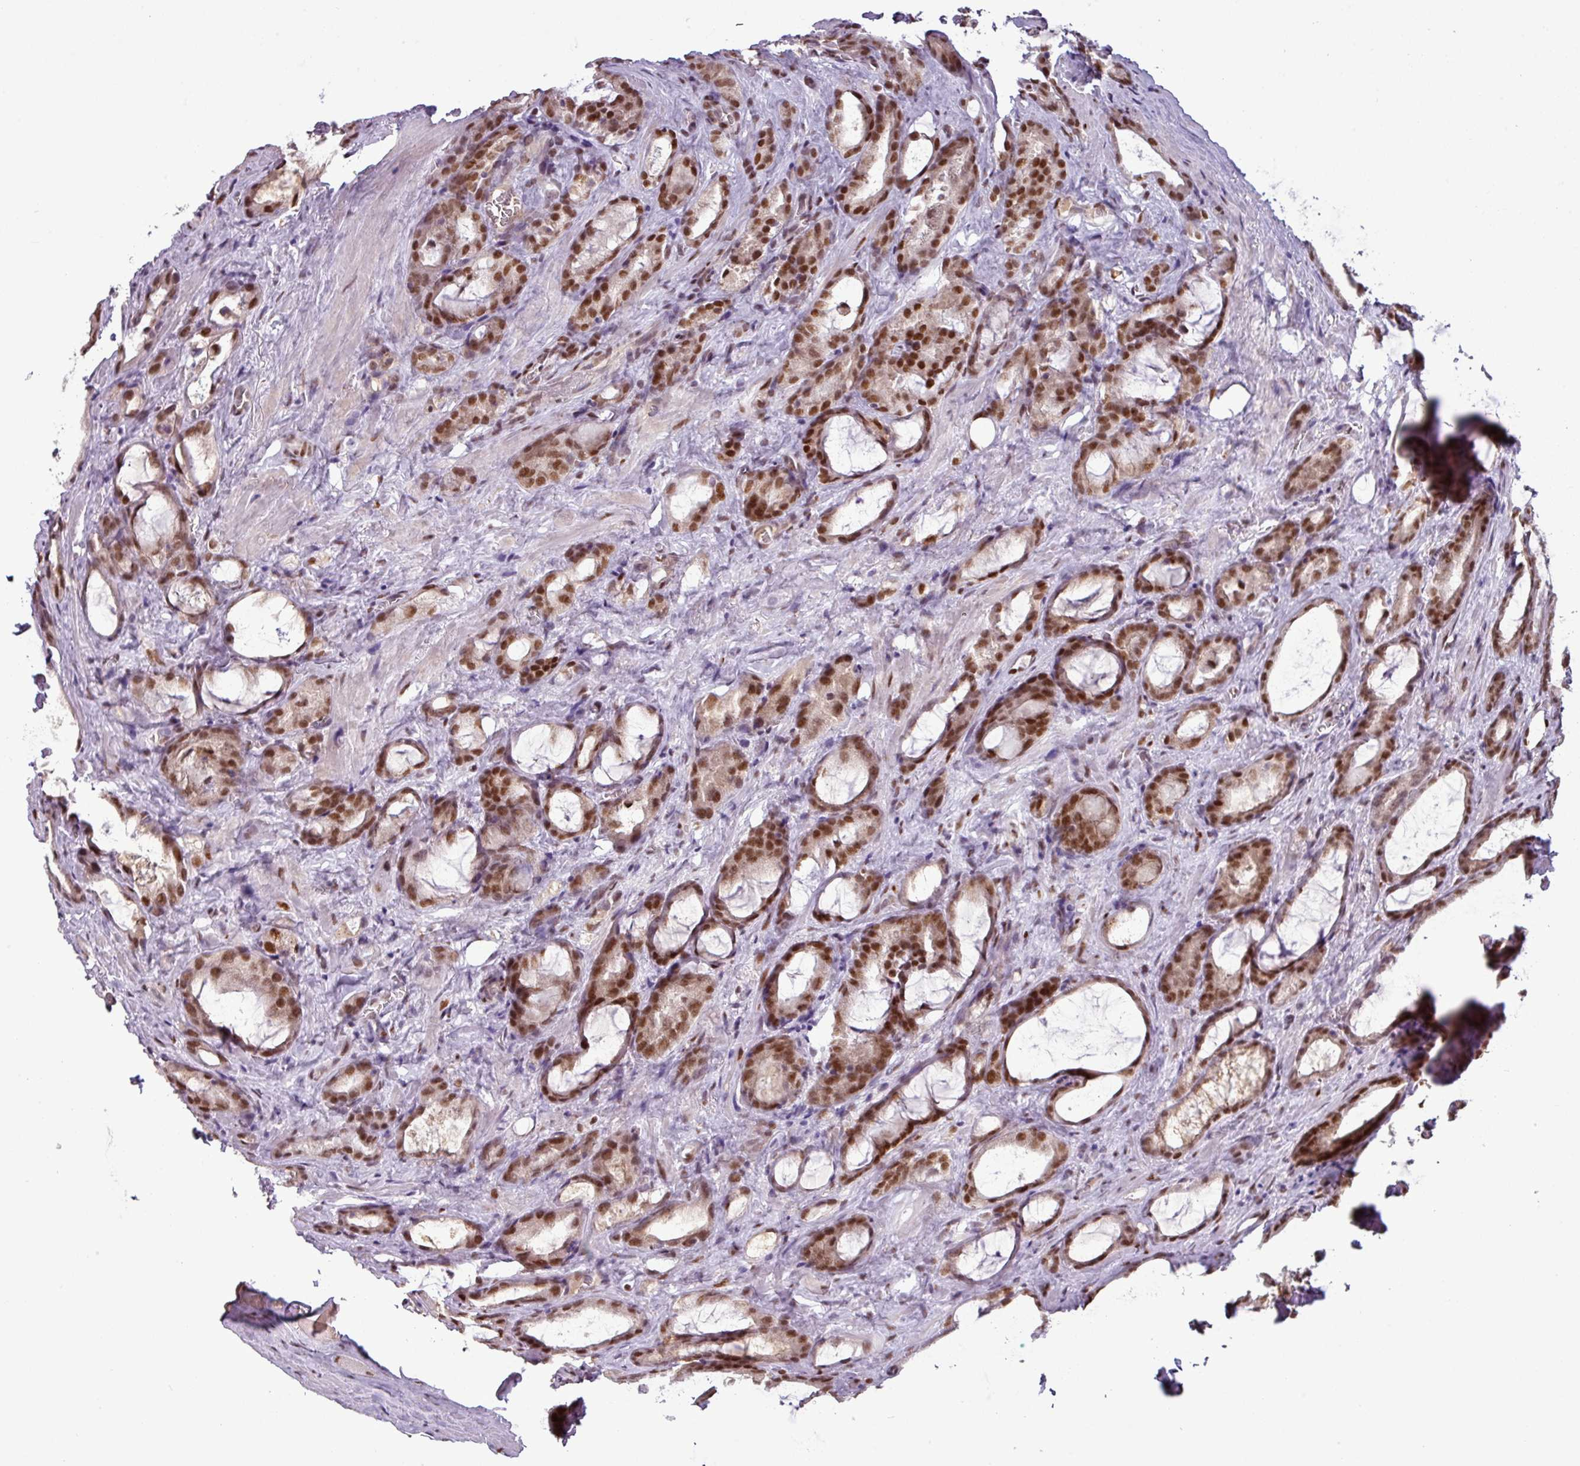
{"staining": {"intensity": "strong", "quantity": ">75%", "location": "nuclear"}, "tissue": "prostate cancer", "cell_type": "Tumor cells", "image_type": "cancer", "snomed": [{"axis": "morphology", "description": "Adenocarcinoma, High grade"}, {"axis": "topography", "description": "Prostate"}], "caption": "Brown immunohistochemical staining in human adenocarcinoma (high-grade) (prostate) shows strong nuclear expression in approximately >75% of tumor cells.", "gene": "IRF2BPL", "patient": {"sex": "male", "age": 72}}